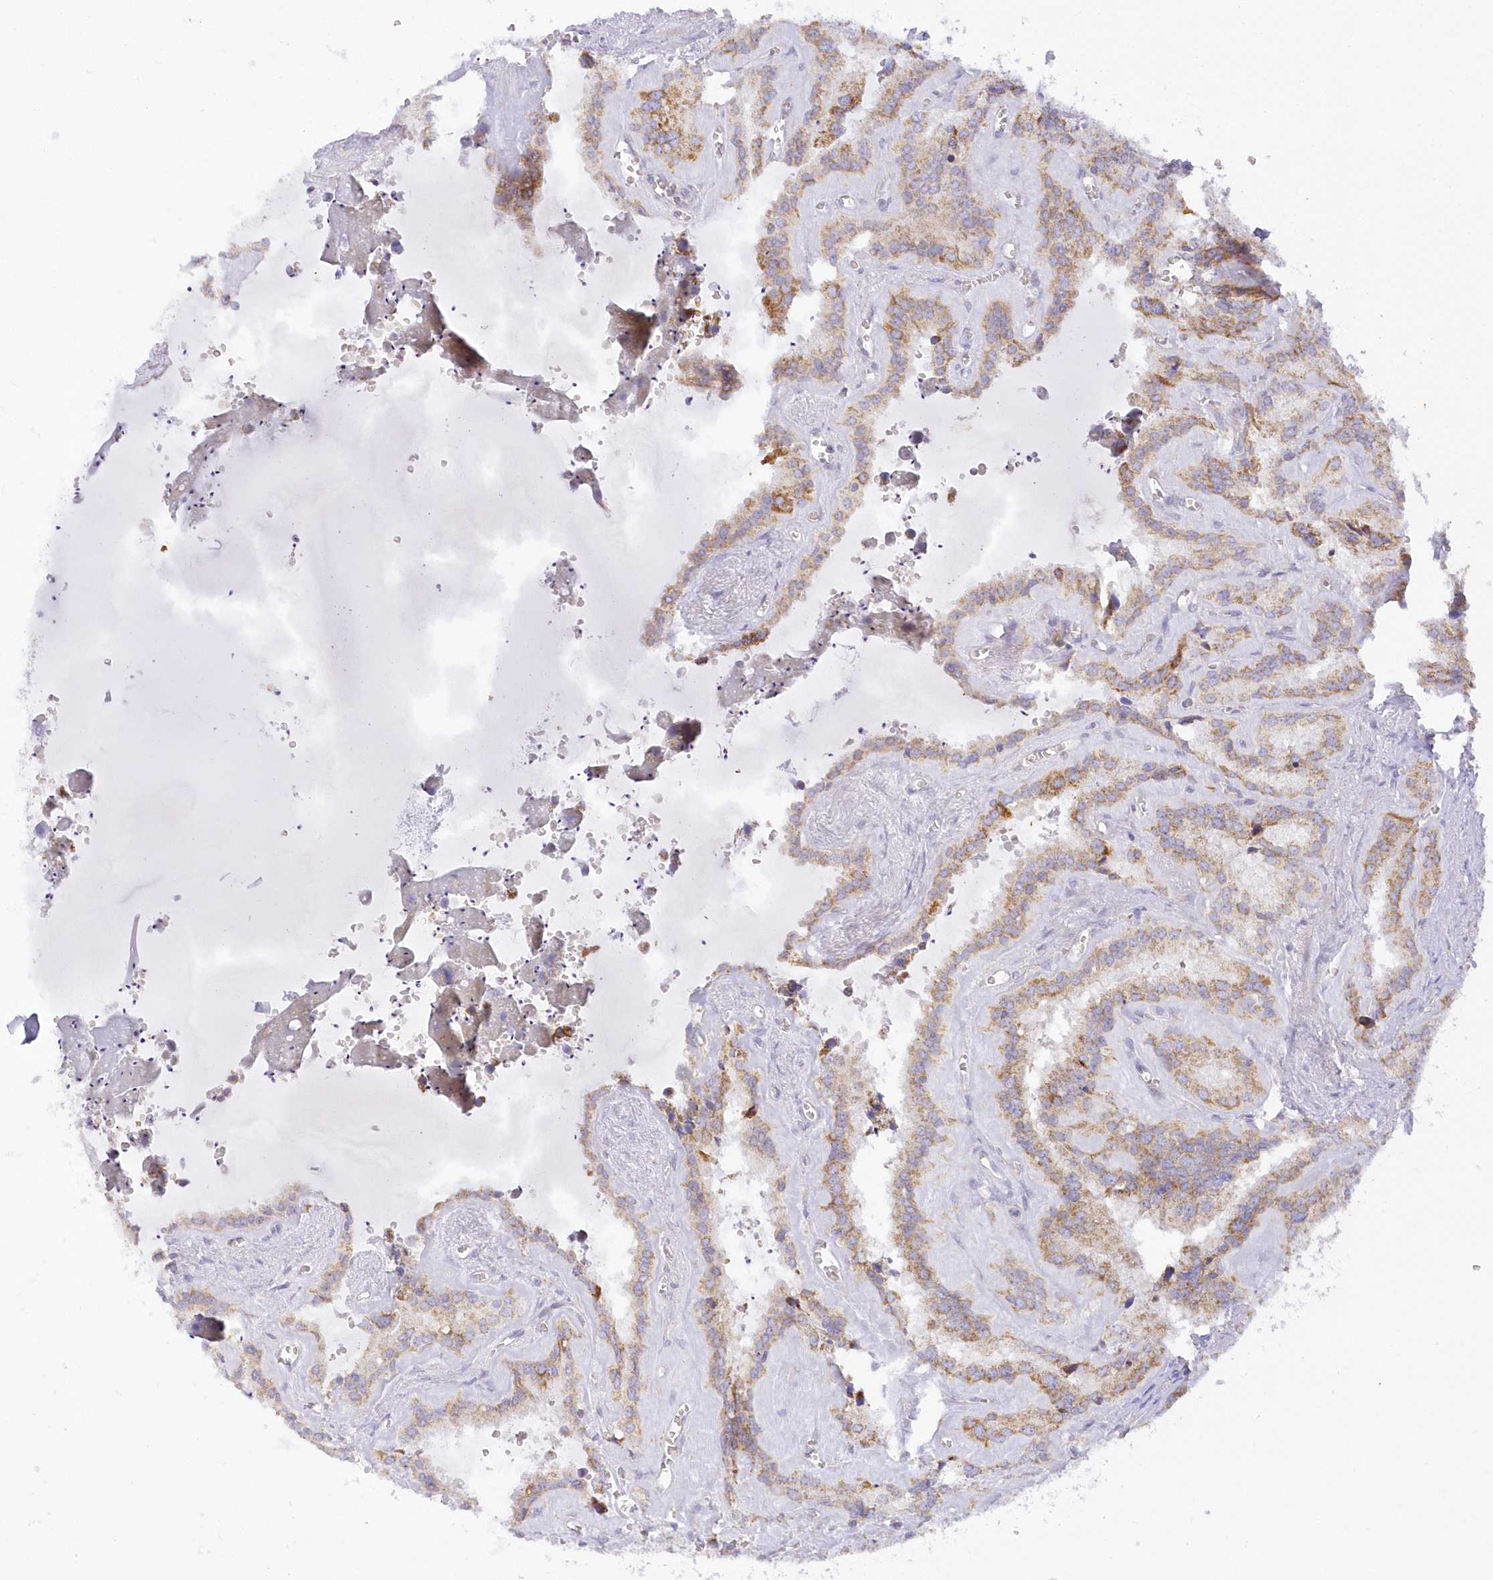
{"staining": {"intensity": "moderate", "quantity": ">75%", "location": "cytoplasmic/membranous"}, "tissue": "seminal vesicle", "cell_type": "Glandular cells", "image_type": "normal", "snomed": [{"axis": "morphology", "description": "Normal tissue, NOS"}, {"axis": "topography", "description": "Prostate"}, {"axis": "topography", "description": "Seminal veicle"}], "caption": "IHC of benign seminal vesicle reveals medium levels of moderate cytoplasmic/membranous staining in about >75% of glandular cells.", "gene": "TBC1D14", "patient": {"sex": "male", "age": 59}}